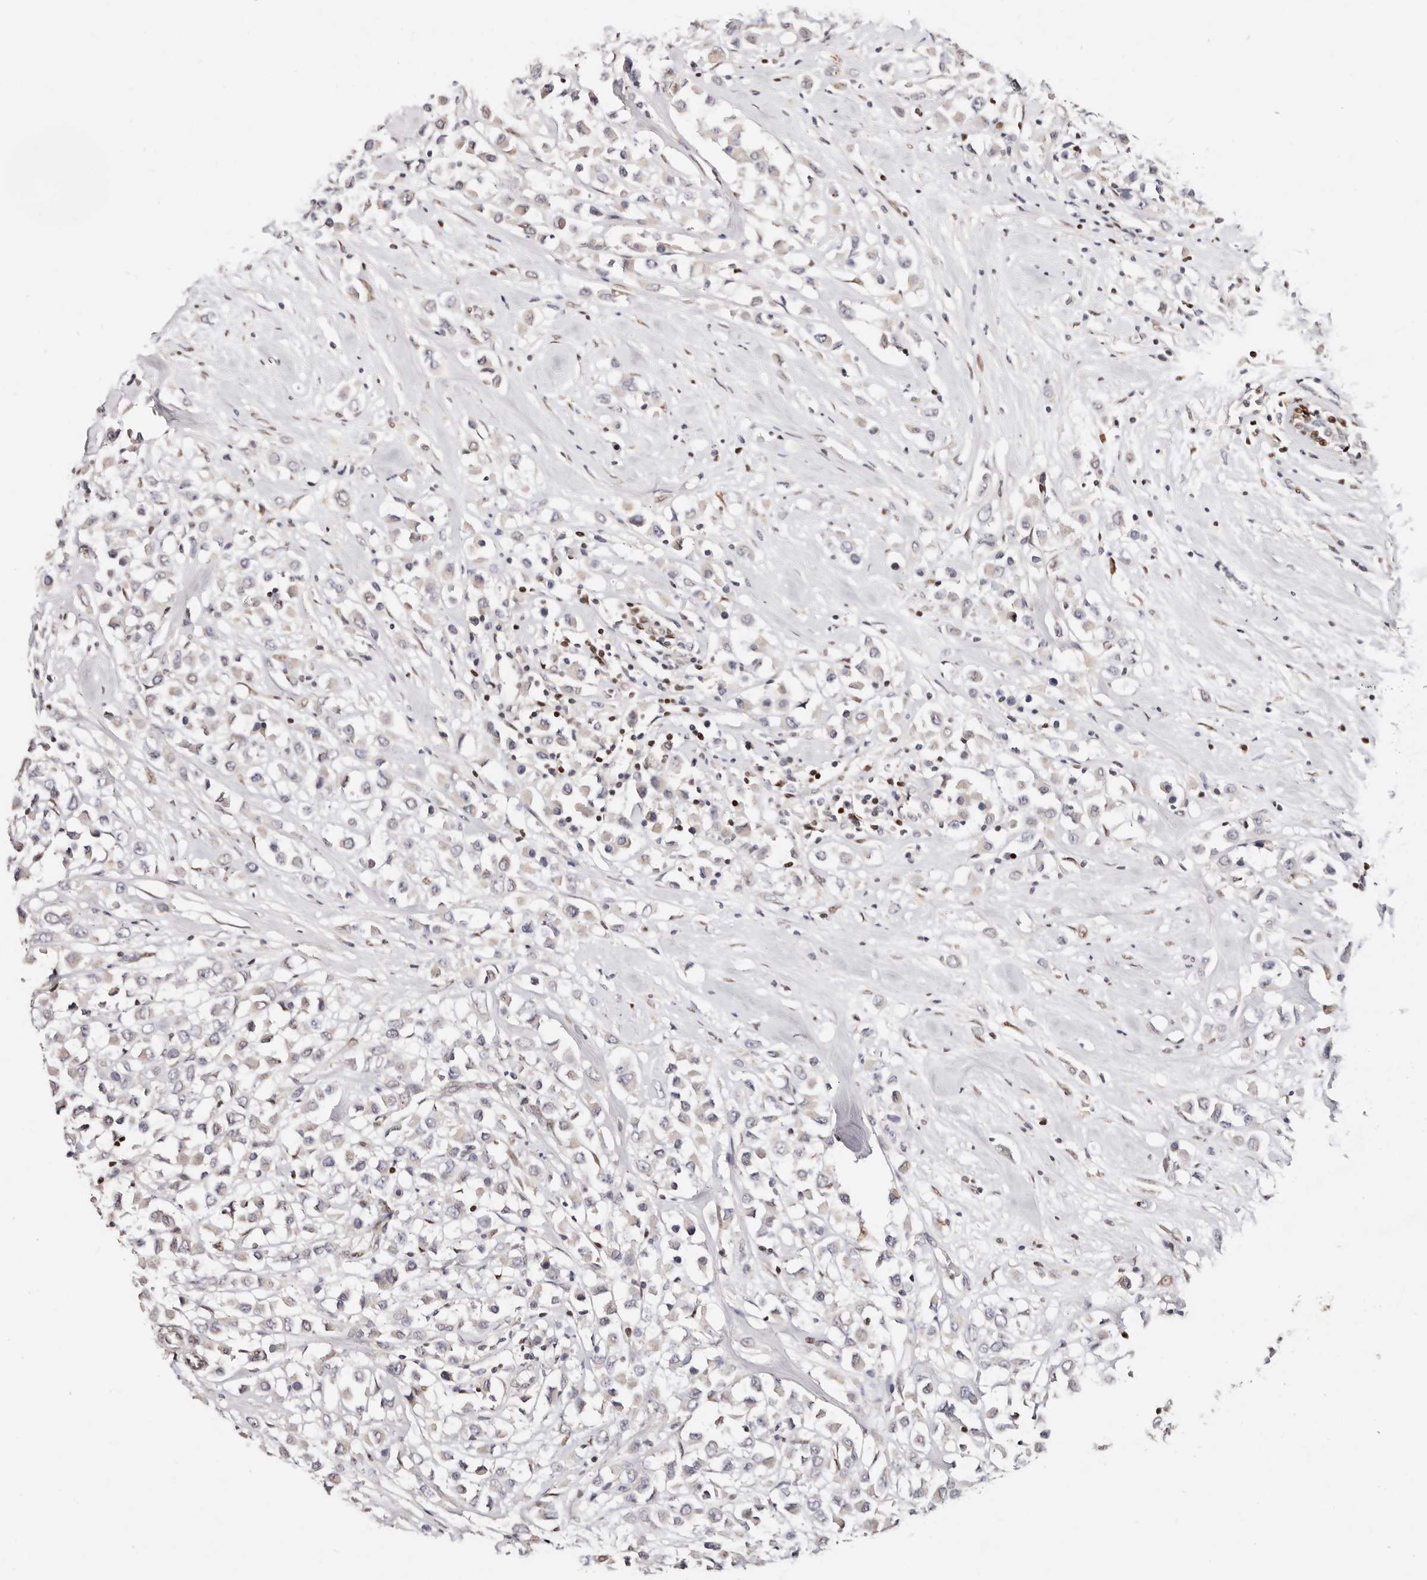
{"staining": {"intensity": "negative", "quantity": "none", "location": "none"}, "tissue": "breast cancer", "cell_type": "Tumor cells", "image_type": "cancer", "snomed": [{"axis": "morphology", "description": "Duct carcinoma"}, {"axis": "topography", "description": "Breast"}], "caption": "An immunohistochemistry photomicrograph of intraductal carcinoma (breast) is shown. There is no staining in tumor cells of intraductal carcinoma (breast). (Brightfield microscopy of DAB (3,3'-diaminobenzidine) immunohistochemistry (IHC) at high magnification).", "gene": "IQGAP3", "patient": {"sex": "female", "age": 61}}